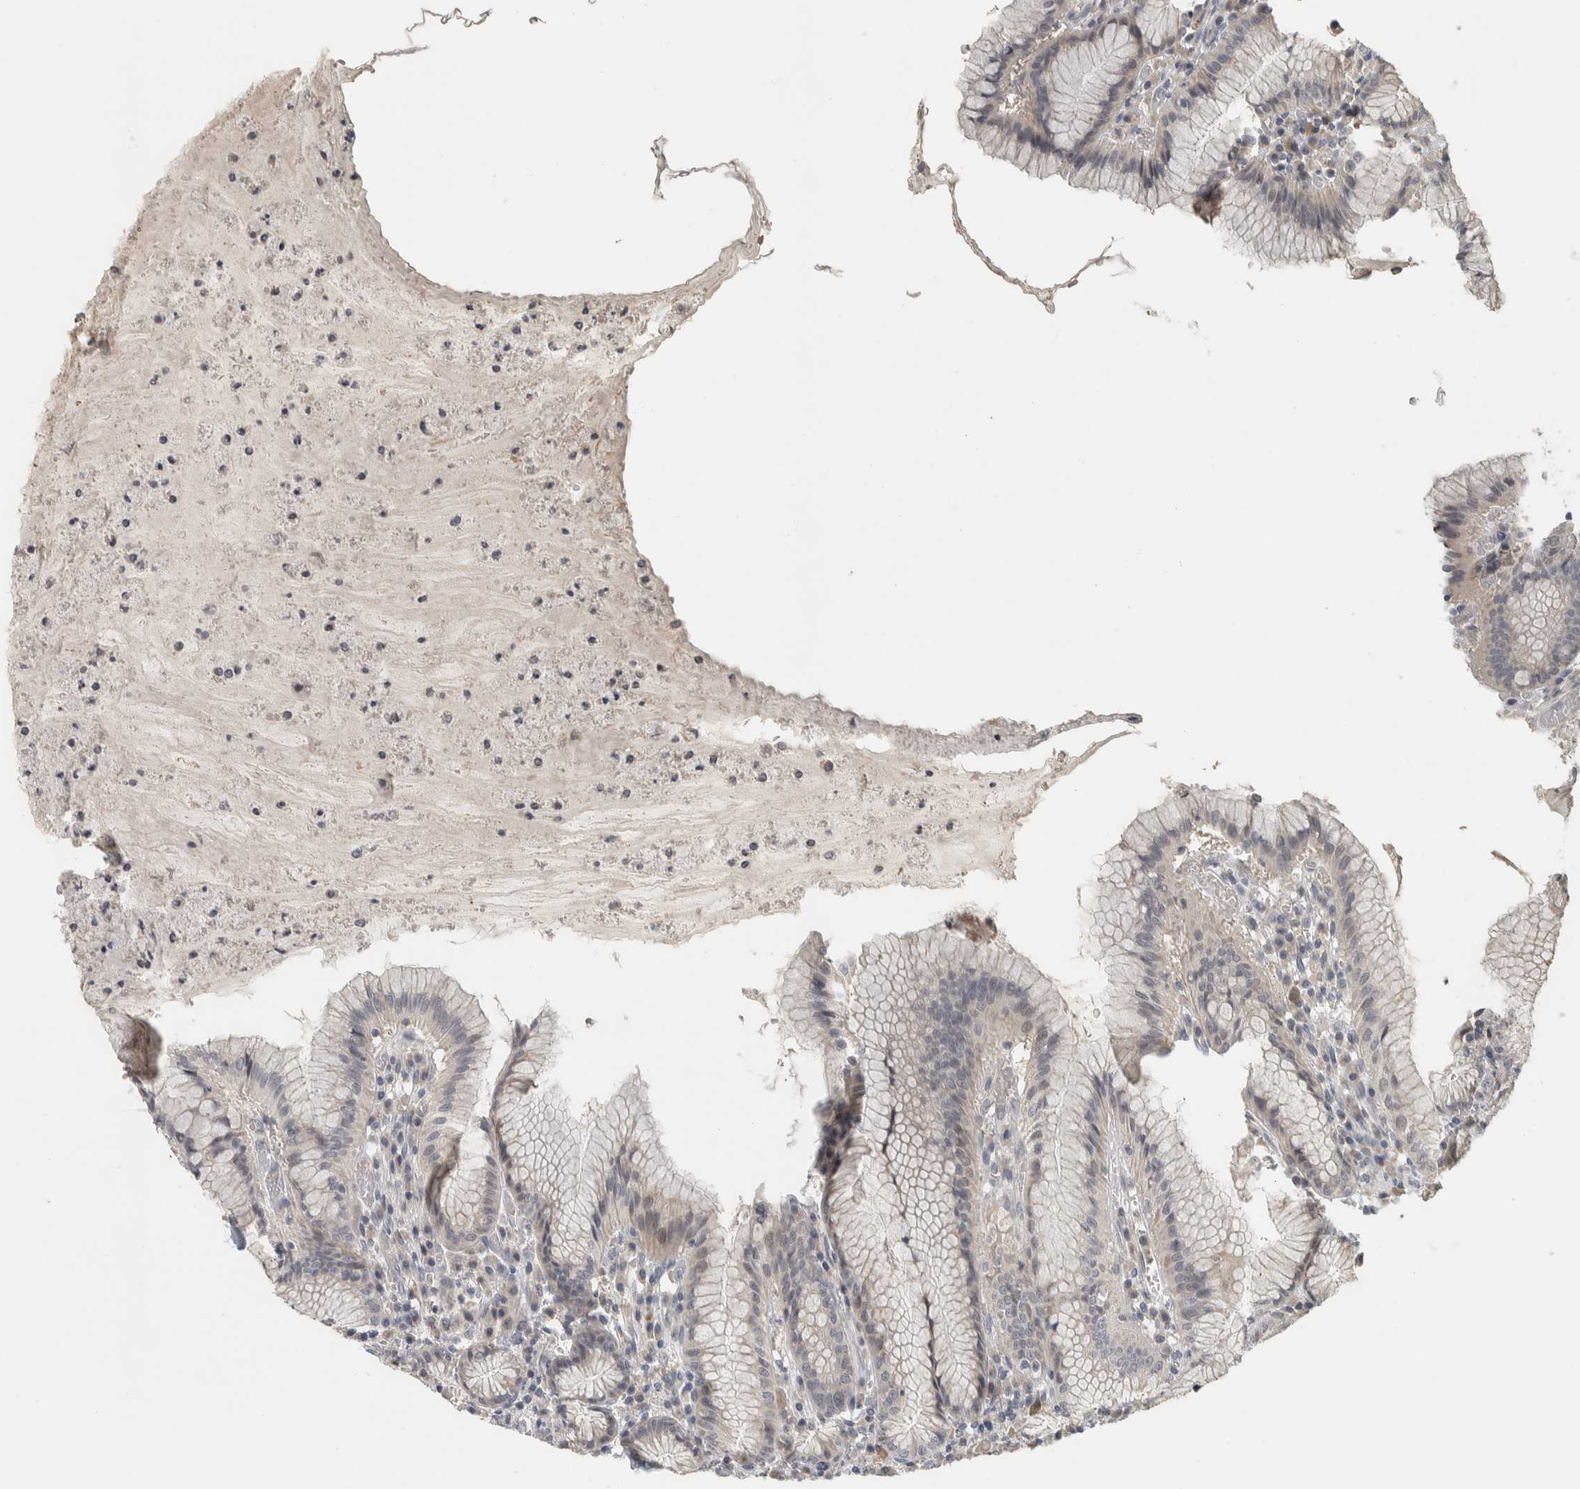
{"staining": {"intensity": "weak", "quantity": "<25%", "location": "cytoplasmic/membranous"}, "tissue": "stomach", "cell_type": "Glandular cells", "image_type": "normal", "snomed": [{"axis": "morphology", "description": "Normal tissue, NOS"}, {"axis": "topography", "description": "Stomach"}], "caption": "A high-resolution photomicrograph shows immunohistochemistry (IHC) staining of unremarkable stomach, which reveals no significant positivity in glandular cells.", "gene": "AFP", "patient": {"sex": "male", "age": 55}}